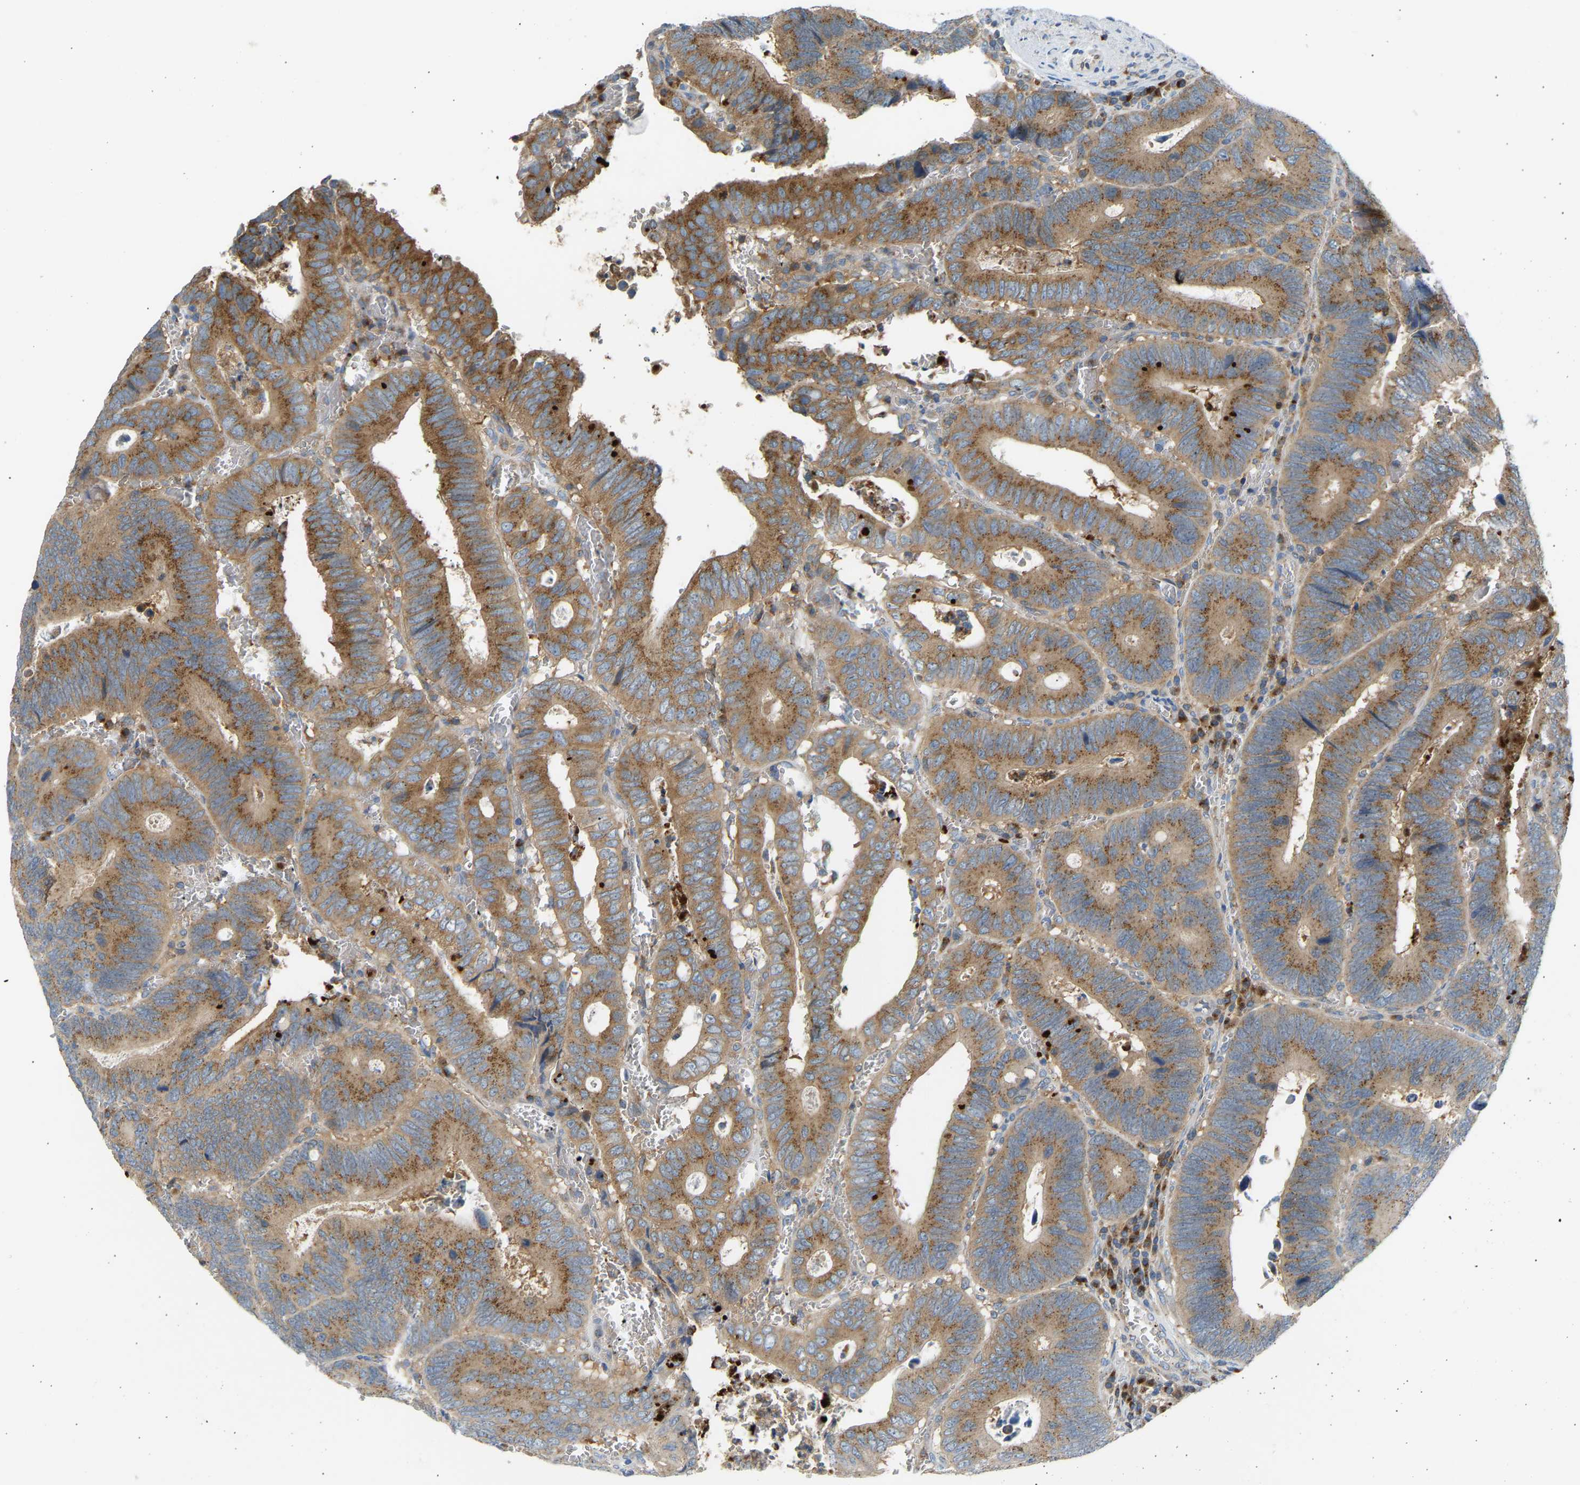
{"staining": {"intensity": "moderate", "quantity": ">75%", "location": "cytoplasmic/membranous"}, "tissue": "colorectal cancer", "cell_type": "Tumor cells", "image_type": "cancer", "snomed": [{"axis": "morphology", "description": "Inflammation, NOS"}, {"axis": "morphology", "description": "Adenocarcinoma, NOS"}, {"axis": "topography", "description": "Colon"}], "caption": "Moderate cytoplasmic/membranous staining is present in approximately >75% of tumor cells in colorectal cancer. (Stains: DAB (3,3'-diaminobenzidine) in brown, nuclei in blue, Microscopy: brightfield microscopy at high magnification).", "gene": "TRIM50", "patient": {"sex": "male", "age": 72}}